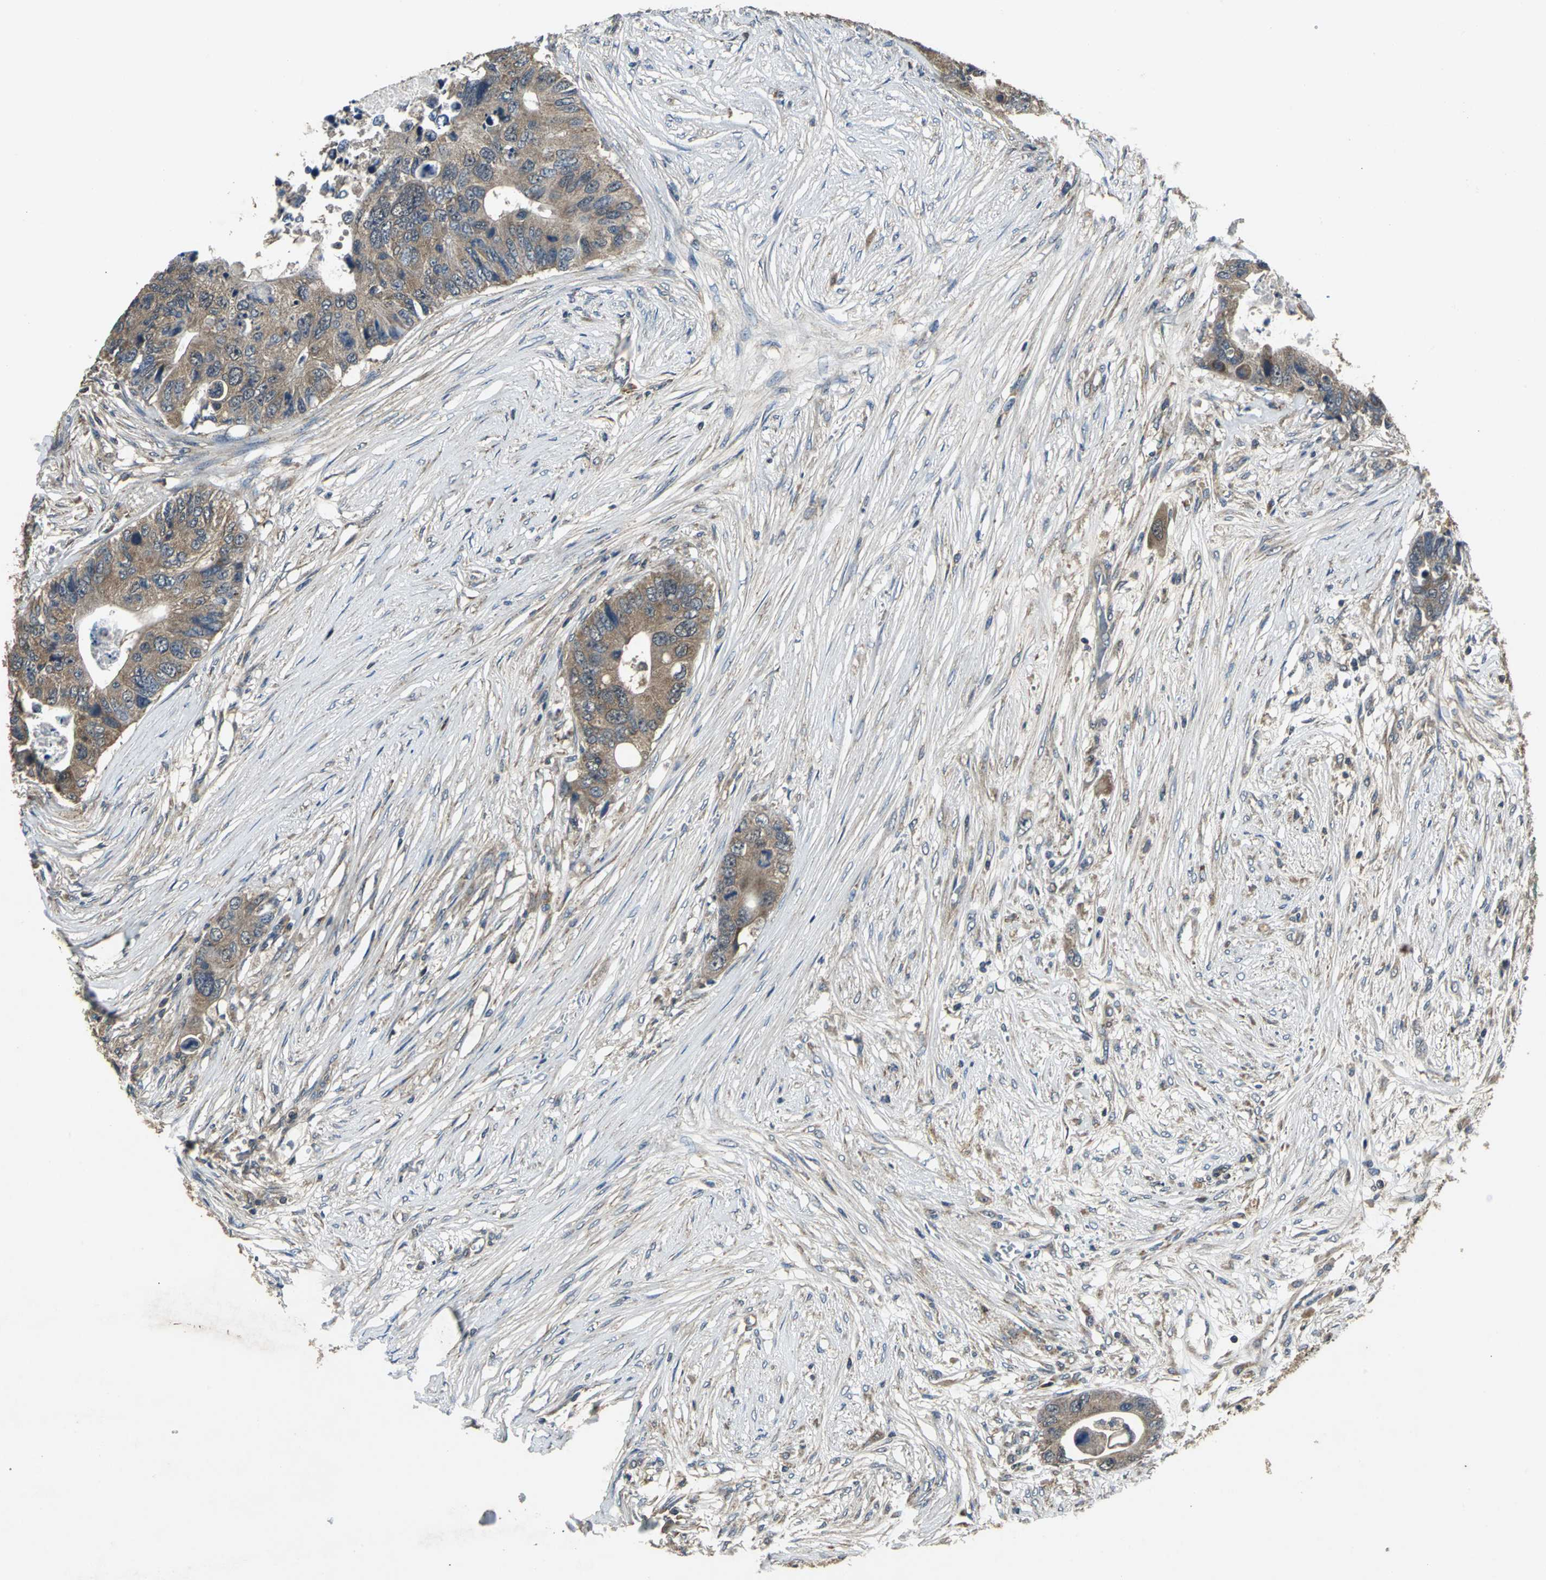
{"staining": {"intensity": "moderate", "quantity": ">75%", "location": "cytoplasmic/membranous"}, "tissue": "colorectal cancer", "cell_type": "Tumor cells", "image_type": "cancer", "snomed": [{"axis": "morphology", "description": "Adenocarcinoma, NOS"}, {"axis": "topography", "description": "Colon"}], "caption": "The immunohistochemical stain labels moderate cytoplasmic/membranous expression in tumor cells of adenocarcinoma (colorectal) tissue.", "gene": "IRF3", "patient": {"sex": "male", "age": 71}}